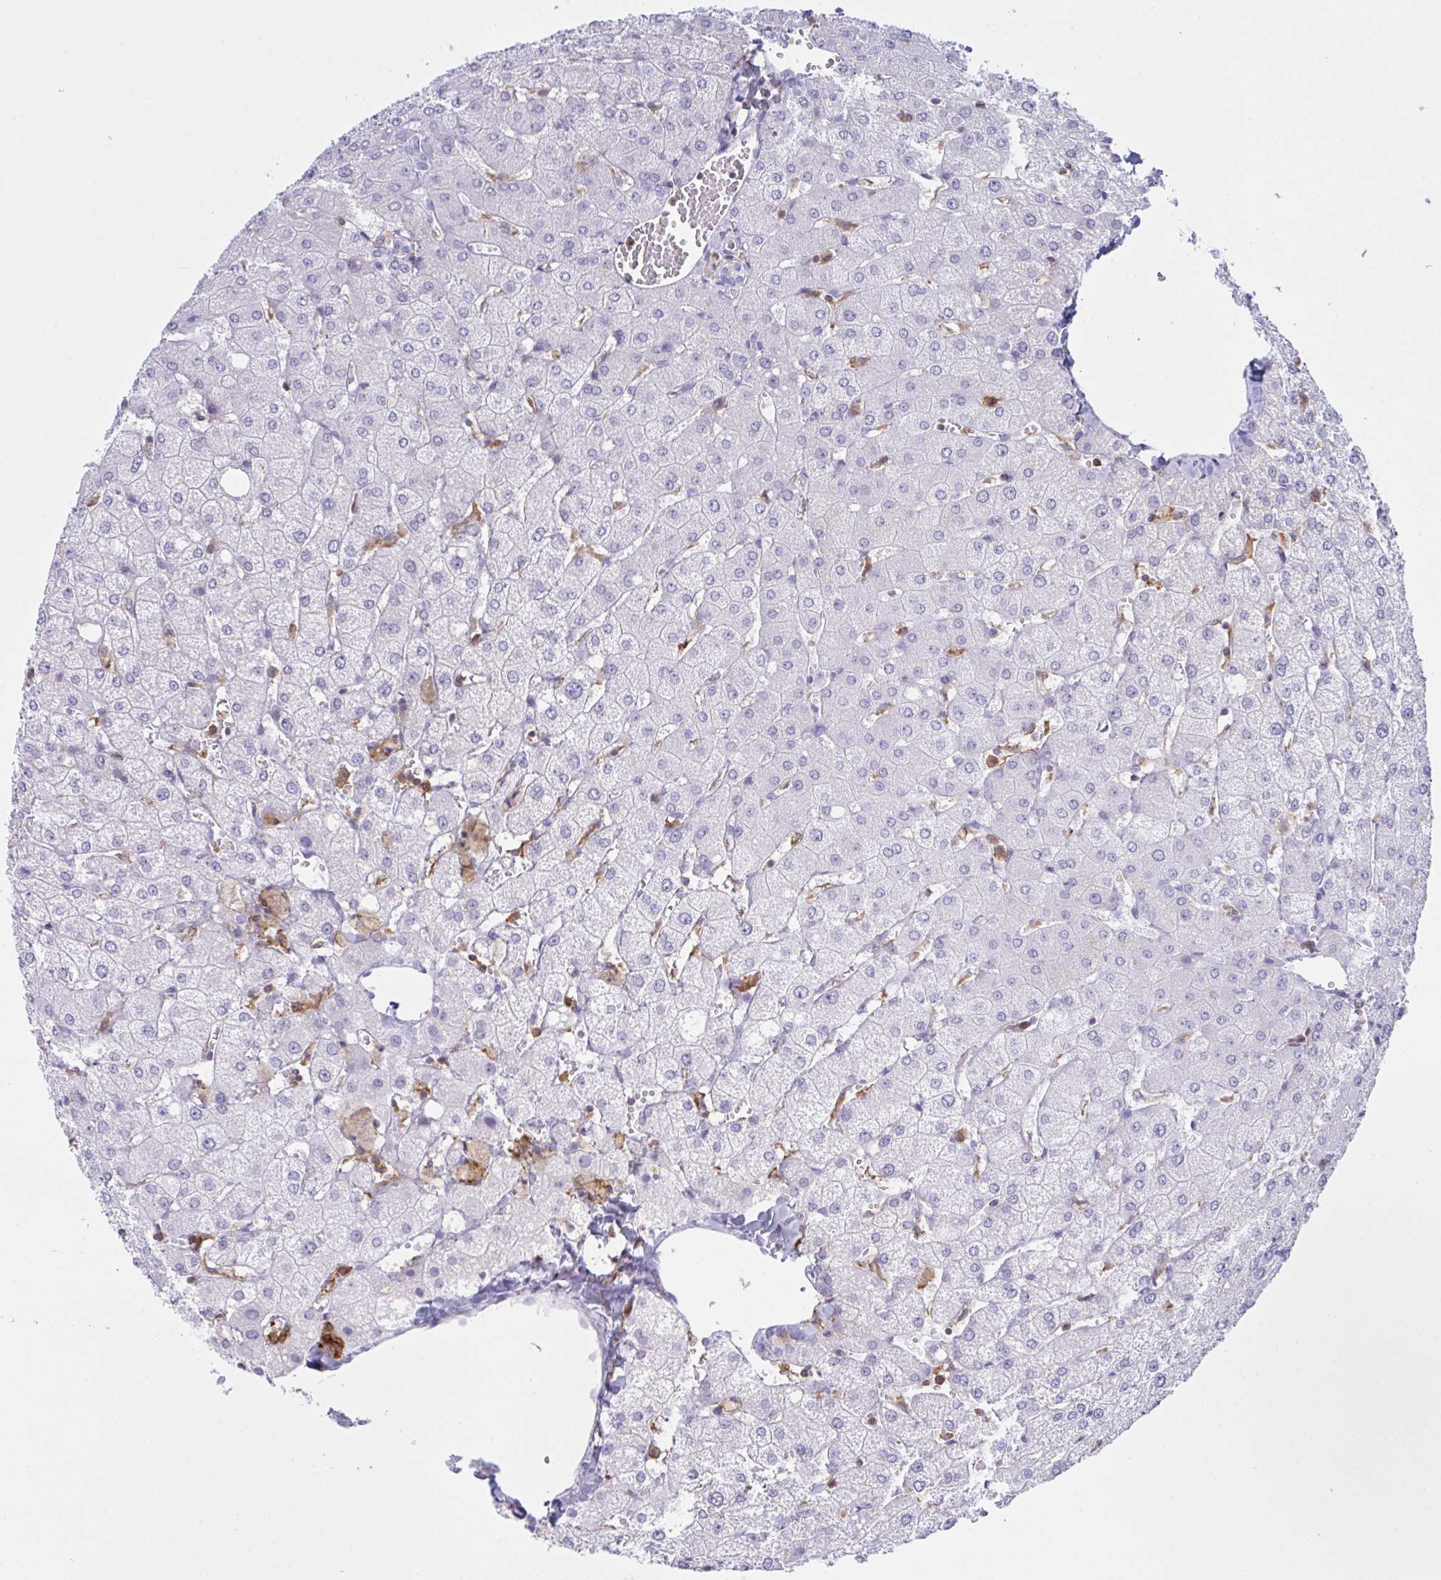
{"staining": {"intensity": "negative", "quantity": "none", "location": "none"}, "tissue": "liver", "cell_type": "Cholangiocytes", "image_type": "normal", "snomed": [{"axis": "morphology", "description": "Normal tissue, NOS"}, {"axis": "topography", "description": "Liver"}], "caption": "IHC of unremarkable human liver demonstrates no positivity in cholangiocytes.", "gene": "MYO1F", "patient": {"sex": "female", "age": 54}}